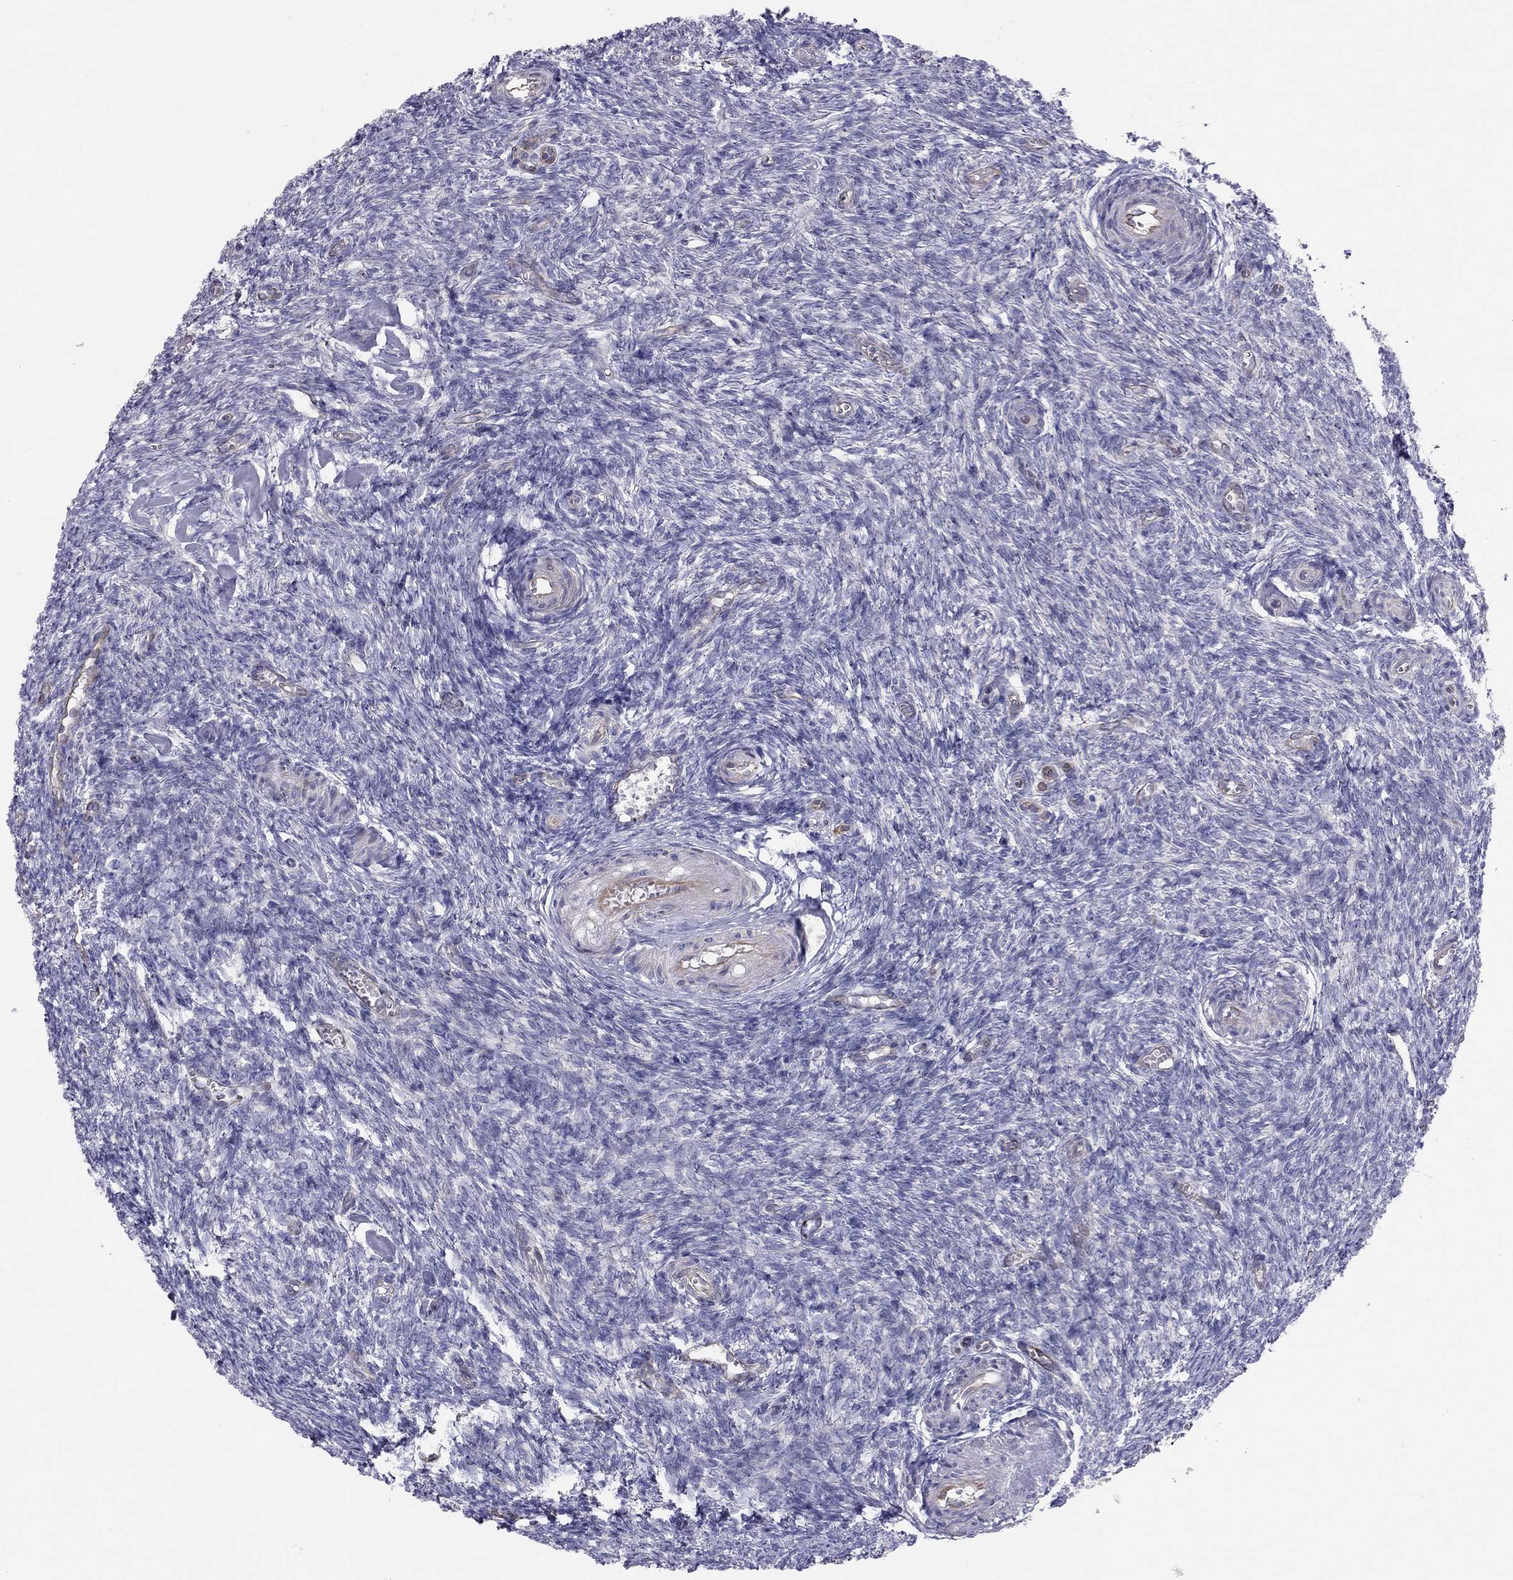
{"staining": {"intensity": "negative", "quantity": "none", "location": "none"}, "tissue": "ovary", "cell_type": "Ovarian stroma cells", "image_type": "normal", "snomed": [{"axis": "morphology", "description": "Normal tissue, NOS"}, {"axis": "topography", "description": "Ovary"}], "caption": "Immunohistochemical staining of unremarkable ovary shows no significant staining in ovarian stroma cells.", "gene": "ENOX1", "patient": {"sex": "female", "age": 43}}